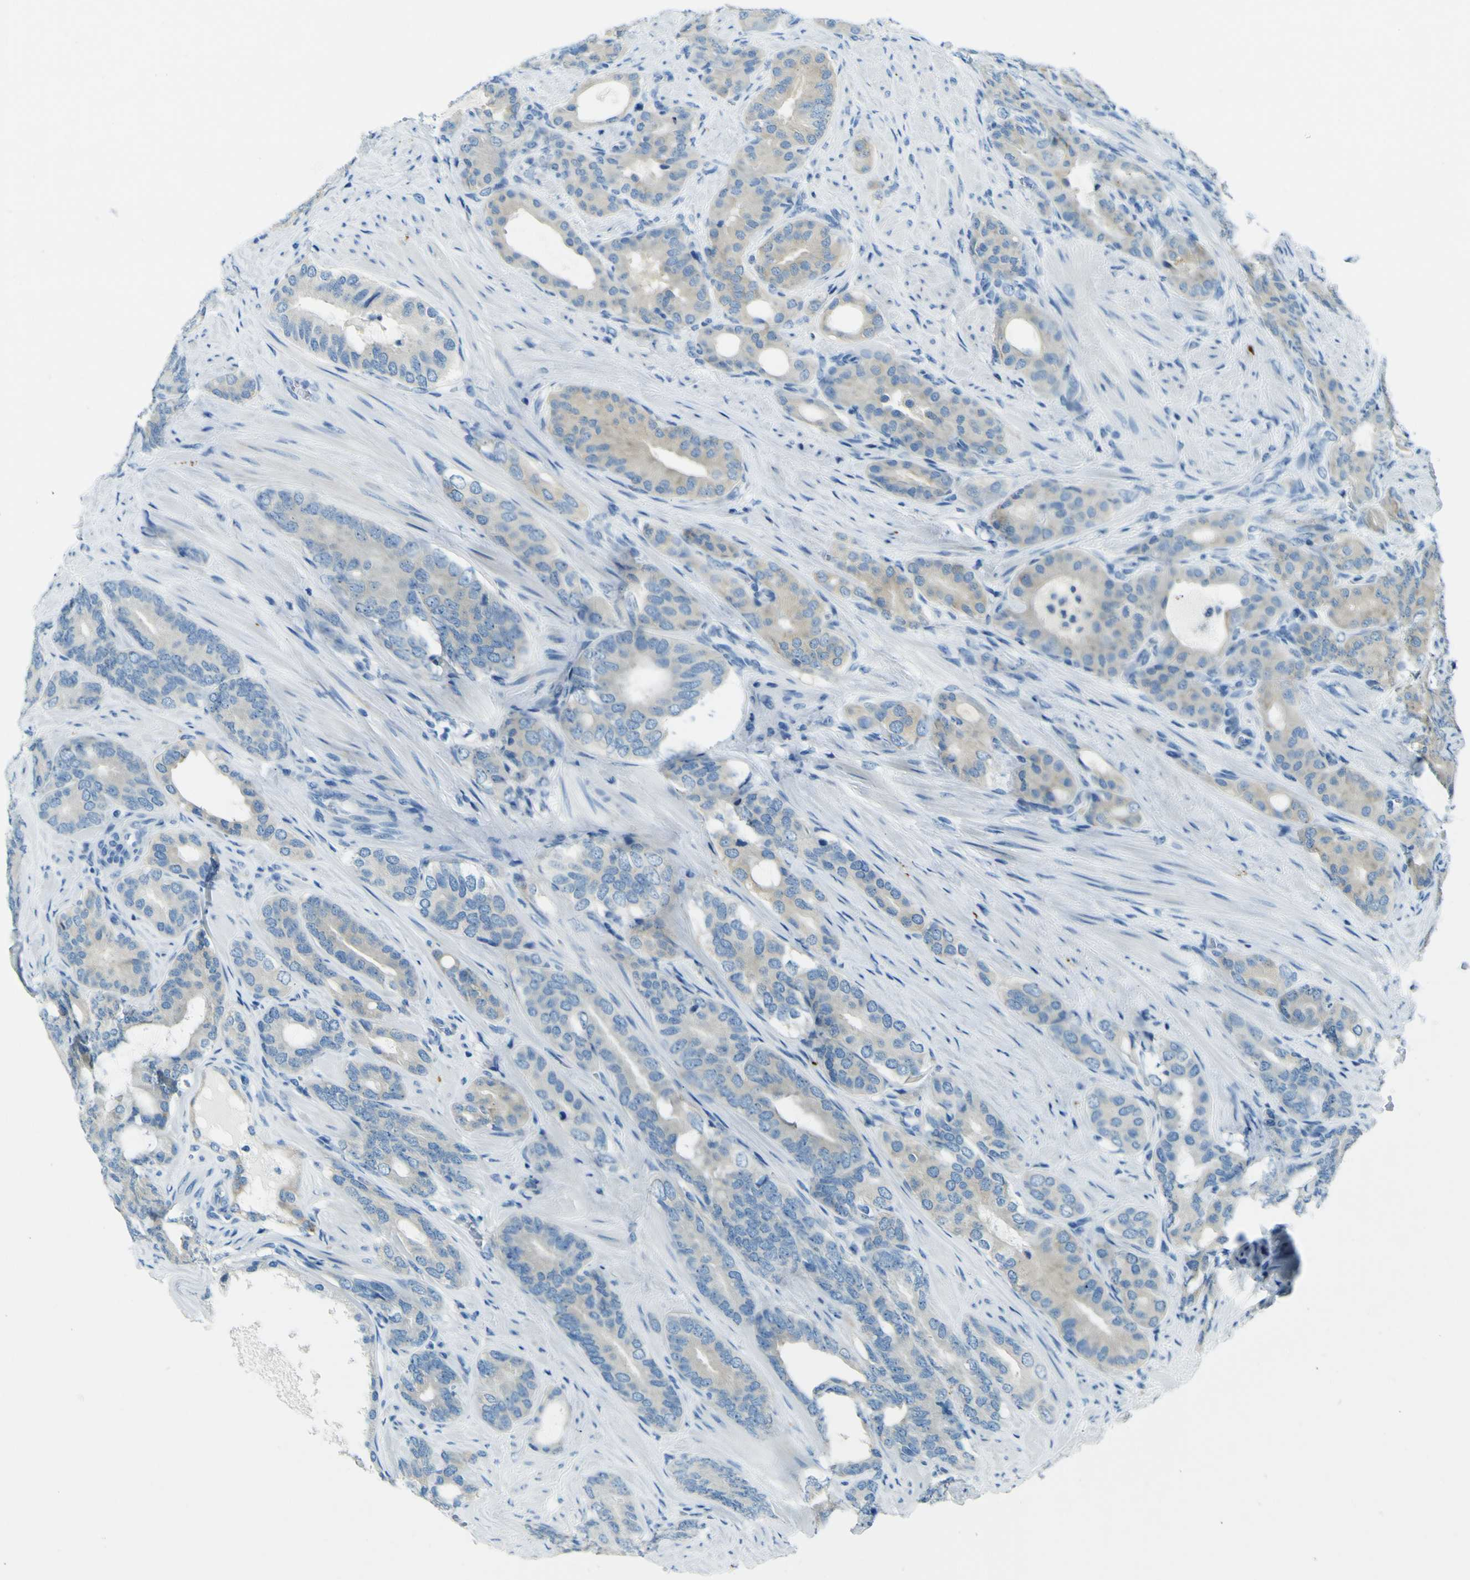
{"staining": {"intensity": "weak", "quantity": ">75%", "location": "cytoplasmic/membranous"}, "tissue": "prostate cancer", "cell_type": "Tumor cells", "image_type": "cancer", "snomed": [{"axis": "morphology", "description": "Adenocarcinoma, Low grade"}, {"axis": "topography", "description": "Prostate"}], "caption": "Immunohistochemistry (IHC) image of human adenocarcinoma (low-grade) (prostate) stained for a protein (brown), which shows low levels of weak cytoplasmic/membranous staining in approximately >75% of tumor cells.", "gene": "SORCS1", "patient": {"sex": "male", "age": 63}}